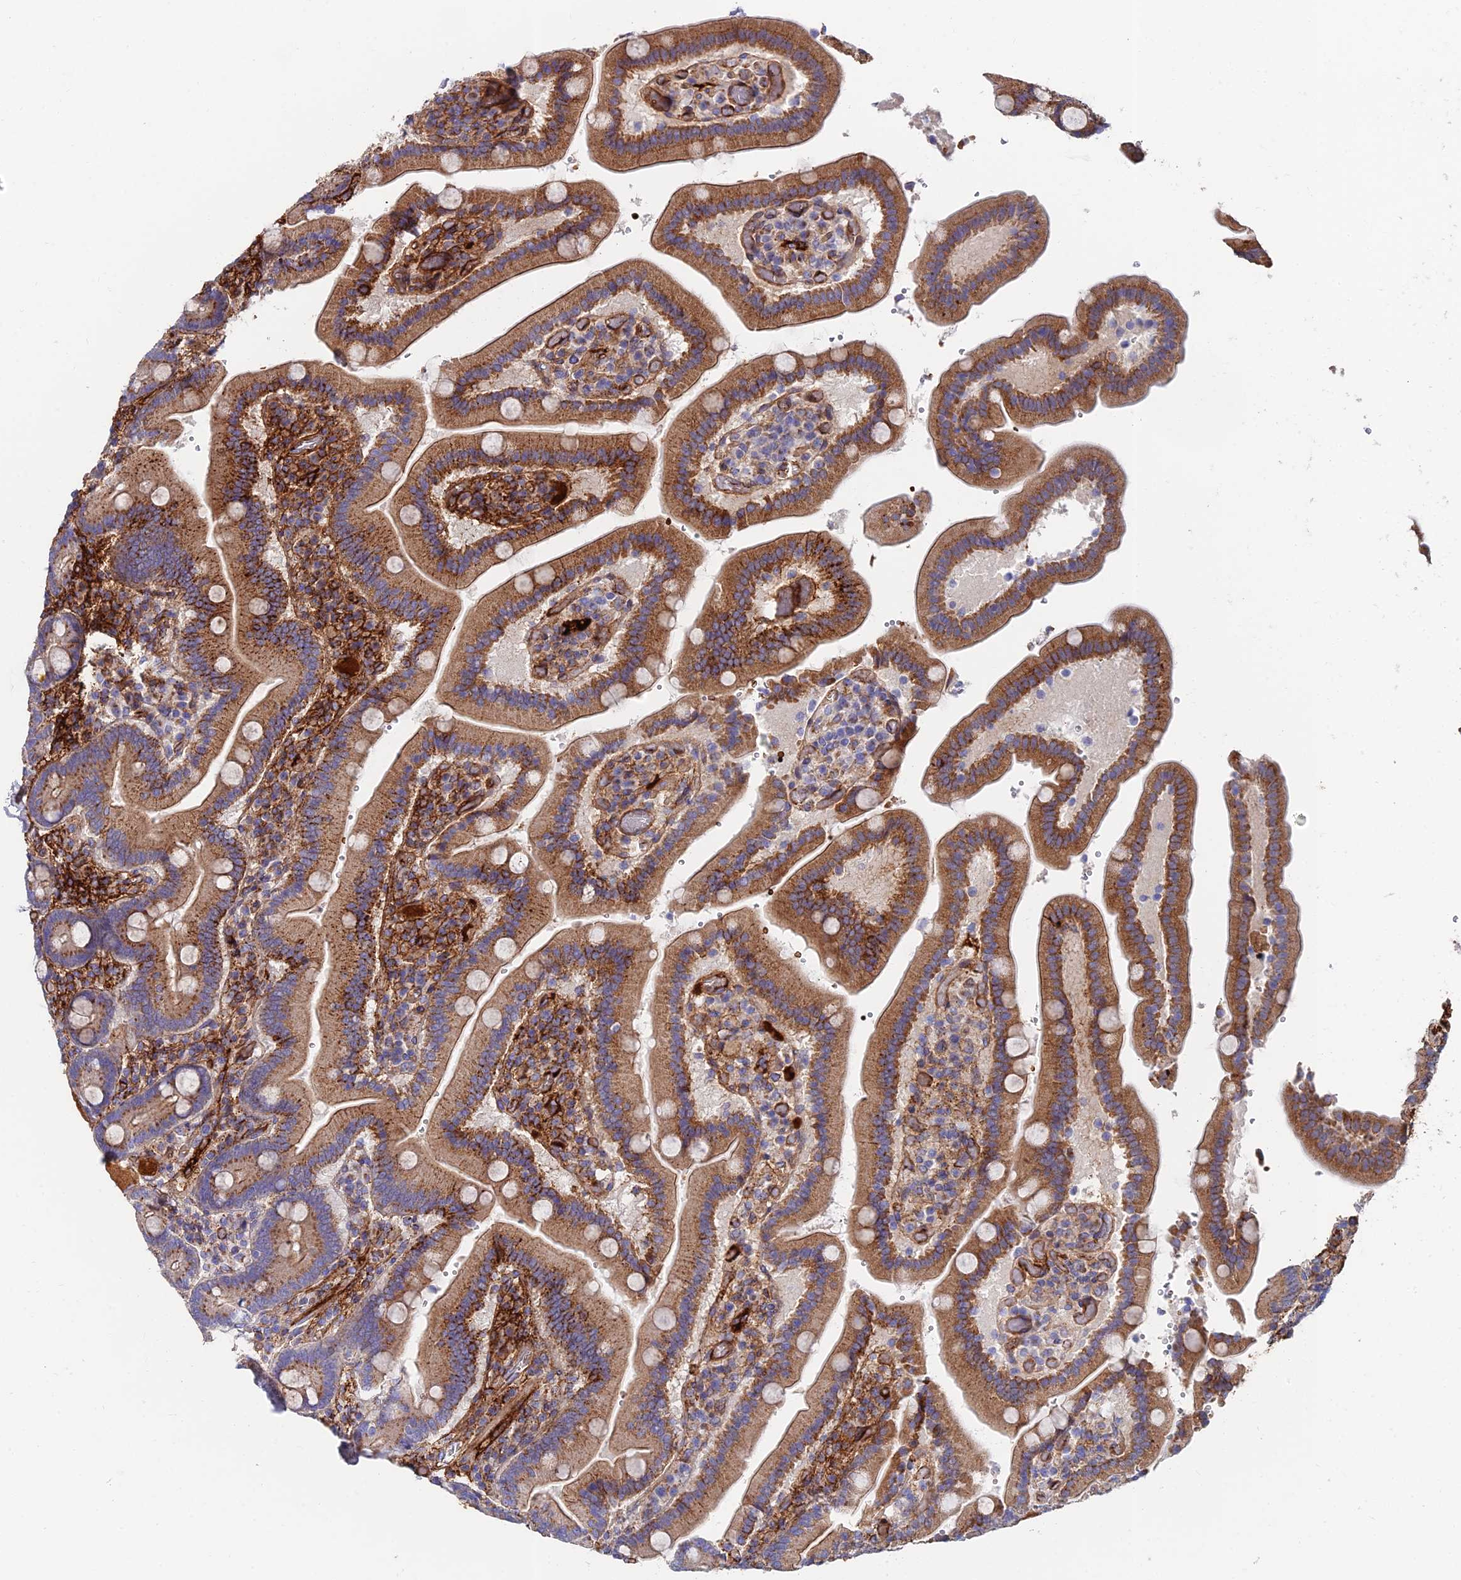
{"staining": {"intensity": "moderate", "quantity": ">75%", "location": "cytoplasmic/membranous"}, "tissue": "duodenum", "cell_type": "Glandular cells", "image_type": "normal", "snomed": [{"axis": "morphology", "description": "Normal tissue, NOS"}, {"axis": "topography", "description": "Duodenum"}], "caption": "Duodenum stained with DAB immunohistochemistry (IHC) displays medium levels of moderate cytoplasmic/membranous expression in about >75% of glandular cells. The staining is performed using DAB (3,3'-diaminobenzidine) brown chromogen to label protein expression. The nuclei are counter-stained blue using hematoxylin.", "gene": "ADGRF3", "patient": {"sex": "female", "age": 62}}